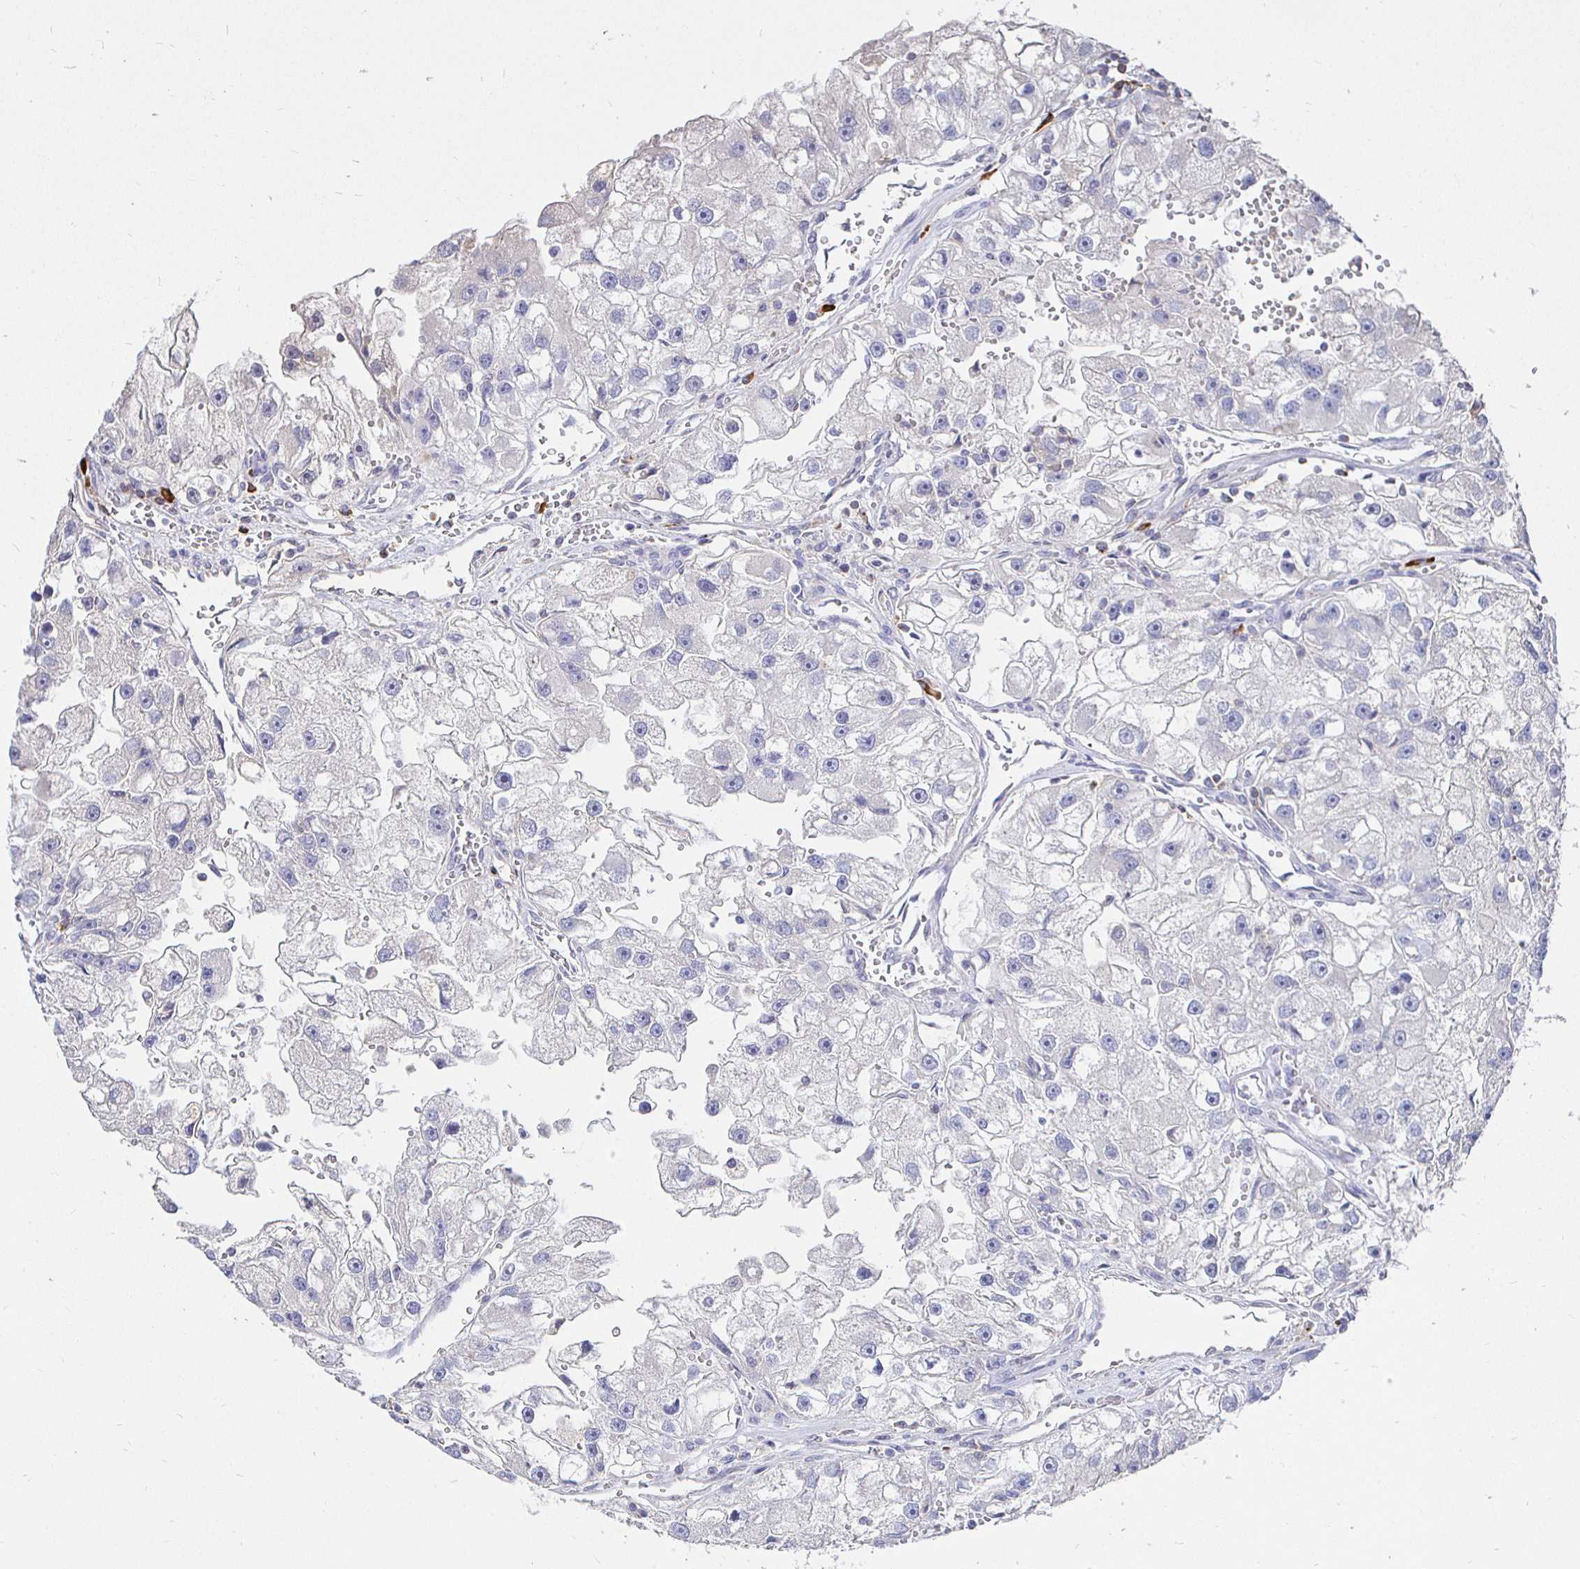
{"staining": {"intensity": "negative", "quantity": "none", "location": "none"}, "tissue": "renal cancer", "cell_type": "Tumor cells", "image_type": "cancer", "snomed": [{"axis": "morphology", "description": "Adenocarcinoma, NOS"}, {"axis": "topography", "description": "Kidney"}], "caption": "Protein analysis of renal cancer (adenocarcinoma) shows no significant staining in tumor cells.", "gene": "CXCR3", "patient": {"sex": "male", "age": 63}}